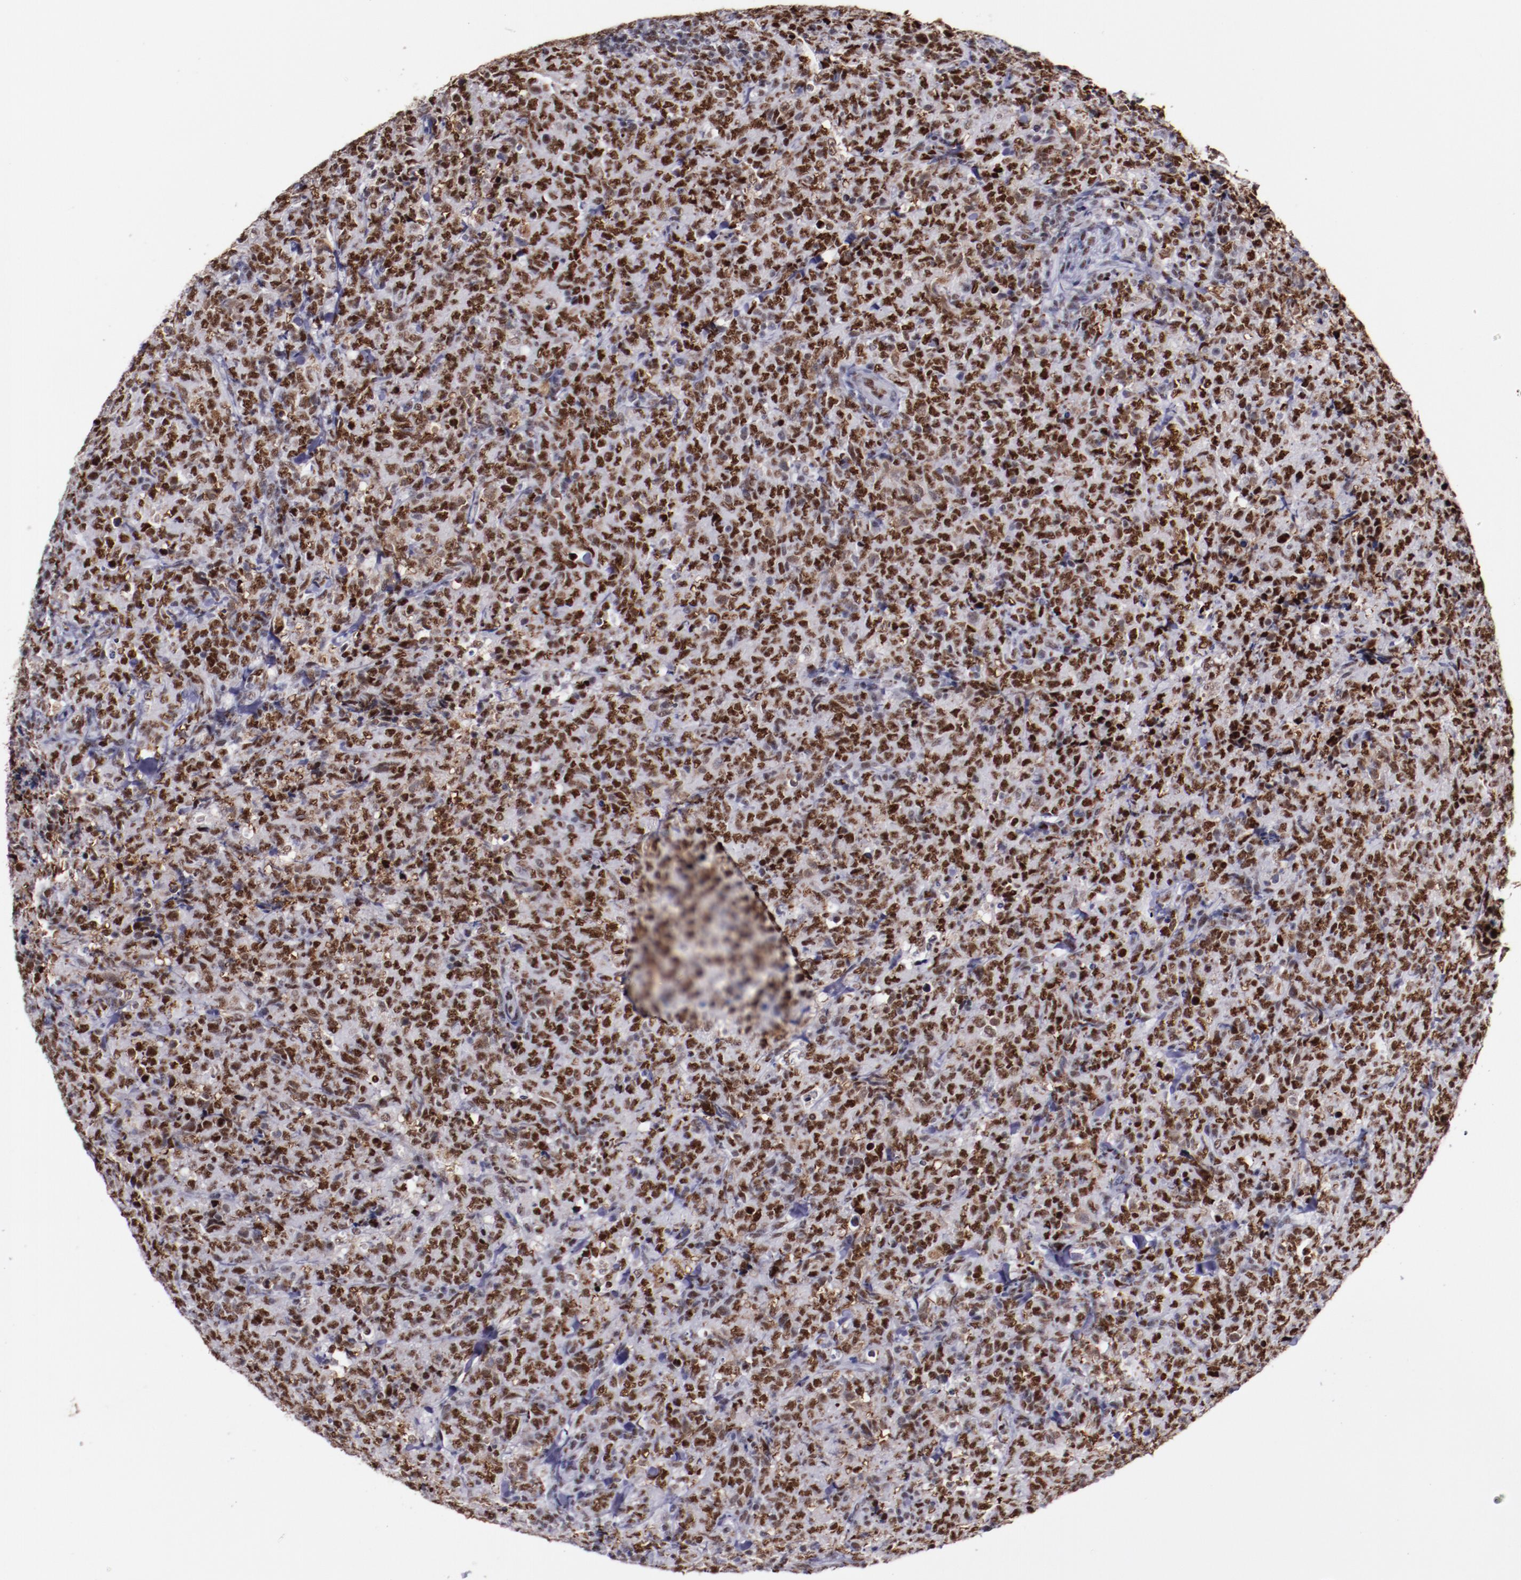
{"staining": {"intensity": "strong", "quantity": ">75%", "location": "nuclear"}, "tissue": "lymphoma", "cell_type": "Tumor cells", "image_type": "cancer", "snomed": [{"axis": "morphology", "description": "Malignant lymphoma, non-Hodgkin's type, High grade"}, {"axis": "topography", "description": "Tonsil"}], "caption": "This is an image of immunohistochemistry (IHC) staining of lymphoma, which shows strong staining in the nuclear of tumor cells.", "gene": "PPP4R3A", "patient": {"sex": "female", "age": 36}}